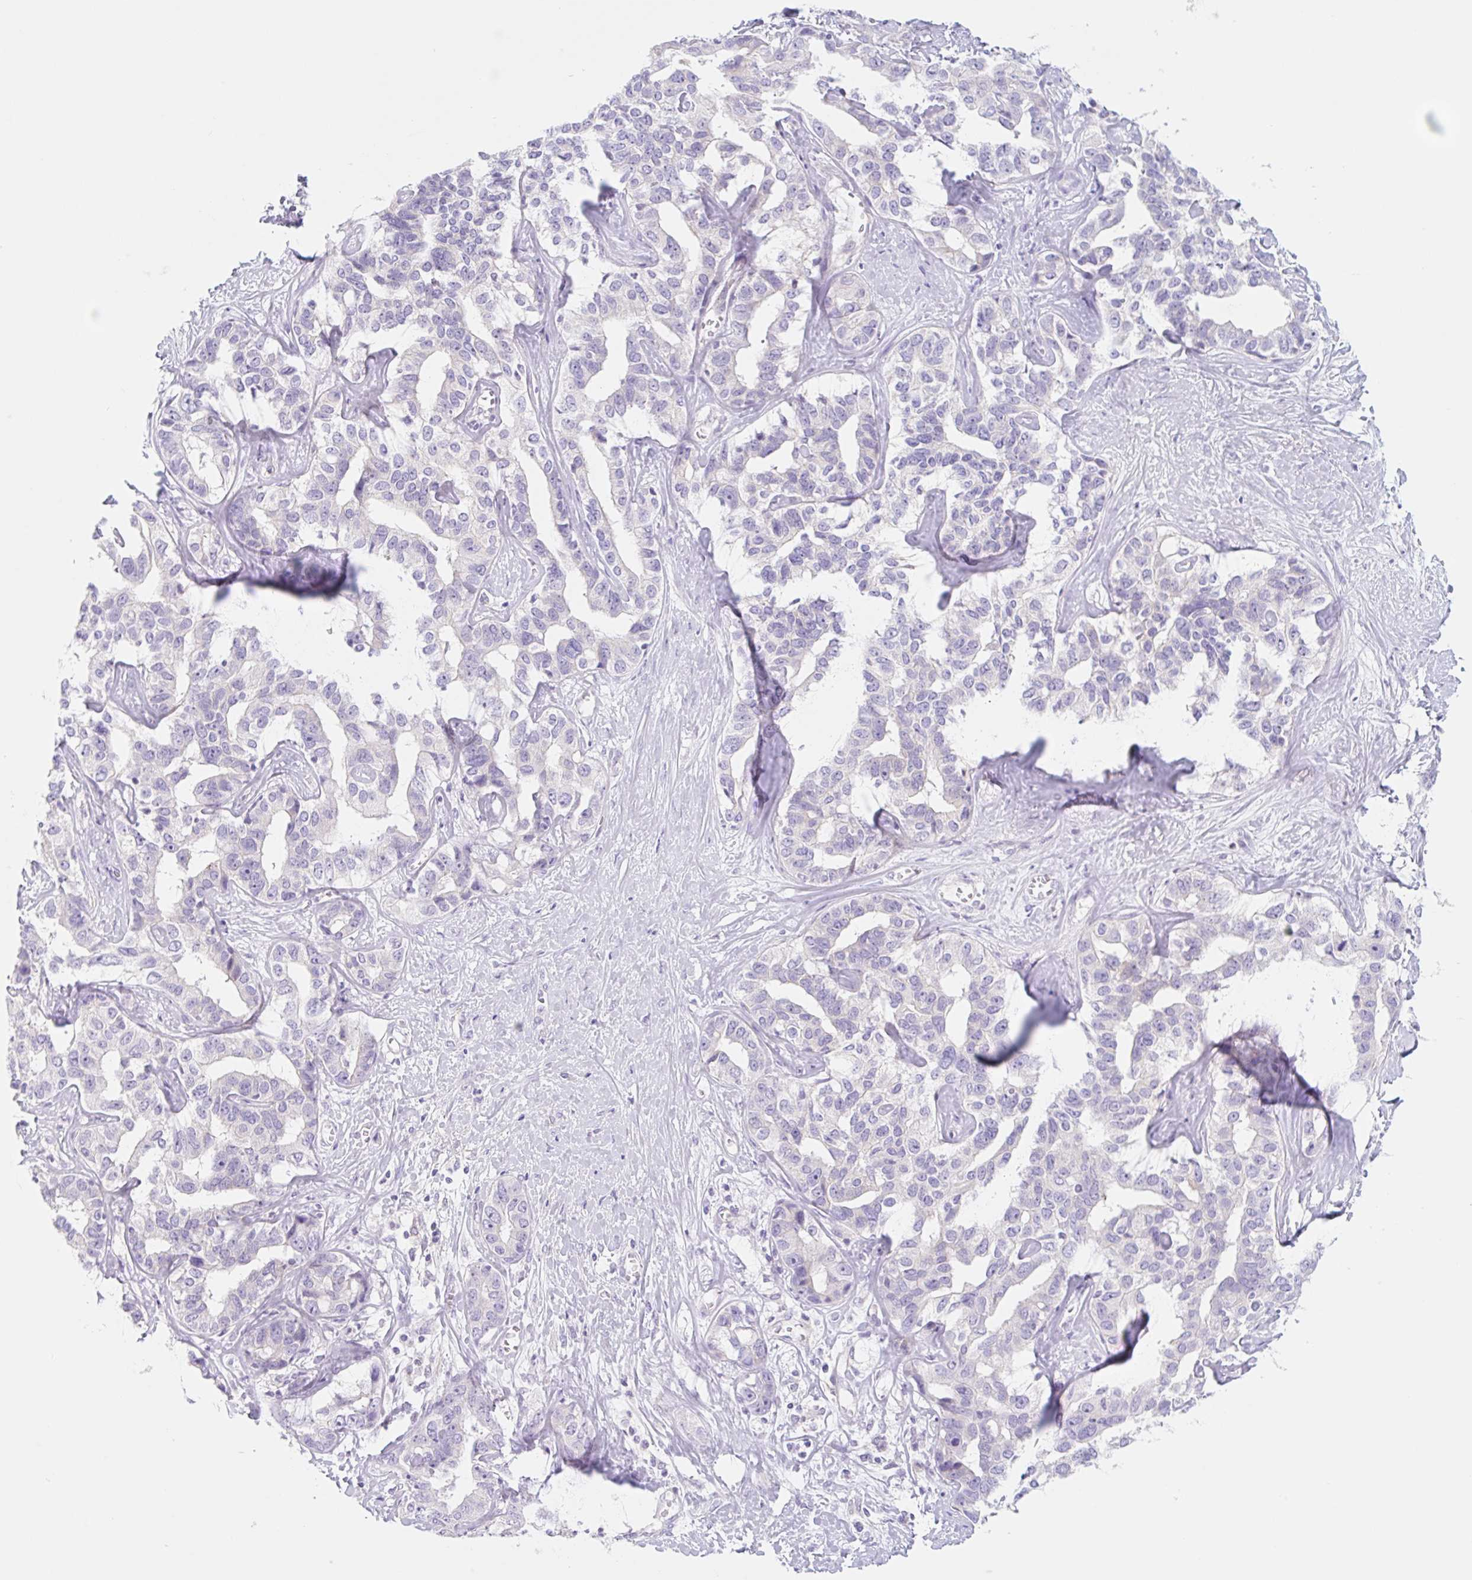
{"staining": {"intensity": "negative", "quantity": "none", "location": "none"}, "tissue": "liver cancer", "cell_type": "Tumor cells", "image_type": "cancer", "snomed": [{"axis": "morphology", "description": "Cholangiocarcinoma"}, {"axis": "topography", "description": "Liver"}], "caption": "The histopathology image demonstrates no significant positivity in tumor cells of cholangiocarcinoma (liver). (DAB (3,3'-diaminobenzidine) immunohistochemistry (IHC) with hematoxylin counter stain).", "gene": "LYVE1", "patient": {"sex": "male", "age": 59}}